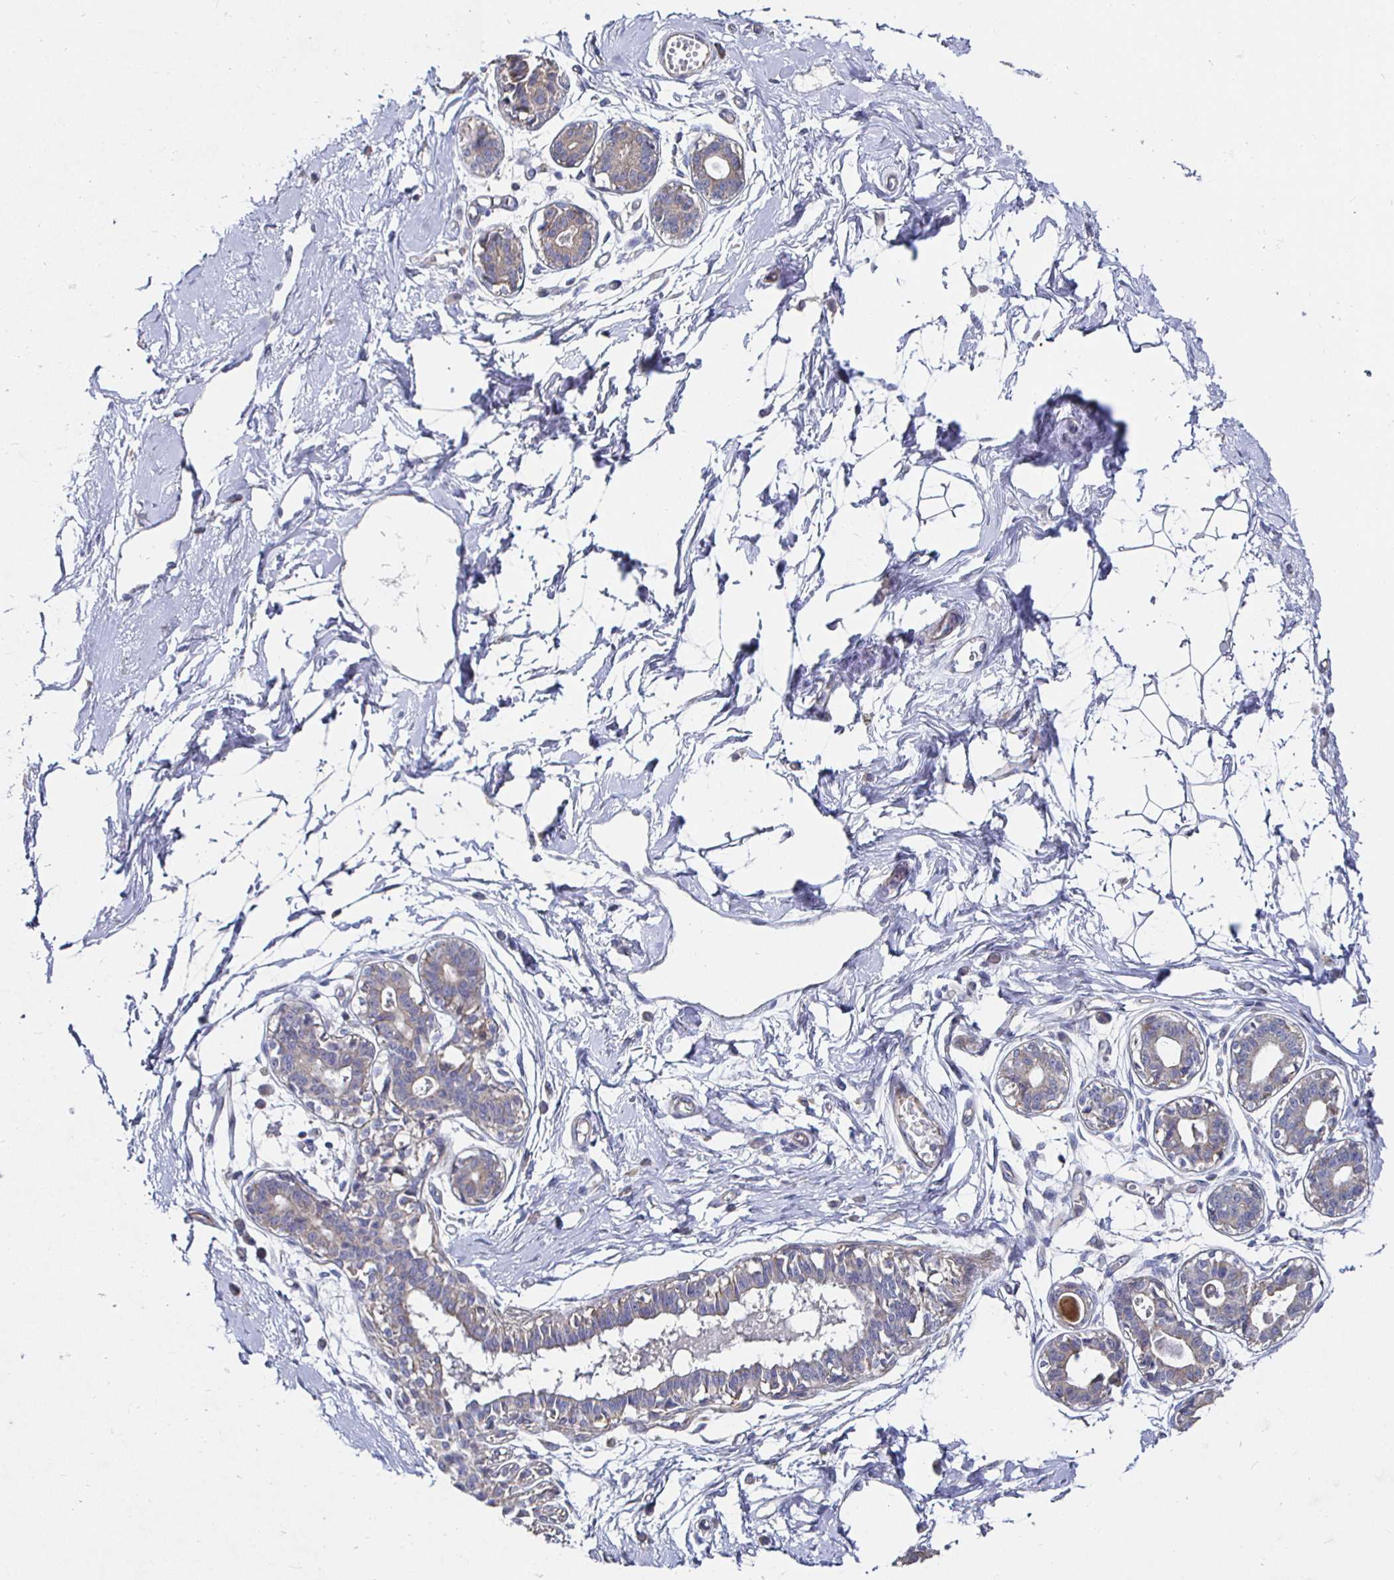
{"staining": {"intensity": "negative", "quantity": "none", "location": "none"}, "tissue": "breast", "cell_type": "Adipocytes", "image_type": "normal", "snomed": [{"axis": "morphology", "description": "Normal tissue, NOS"}, {"axis": "topography", "description": "Breast"}], "caption": "A high-resolution histopathology image shows immunohistochemistry (IHC) staining of normal breast, which displays no significant positivity in adipocytes.", "gene": "NRSN1", "patient": {"sex": "female", "age": 45}}